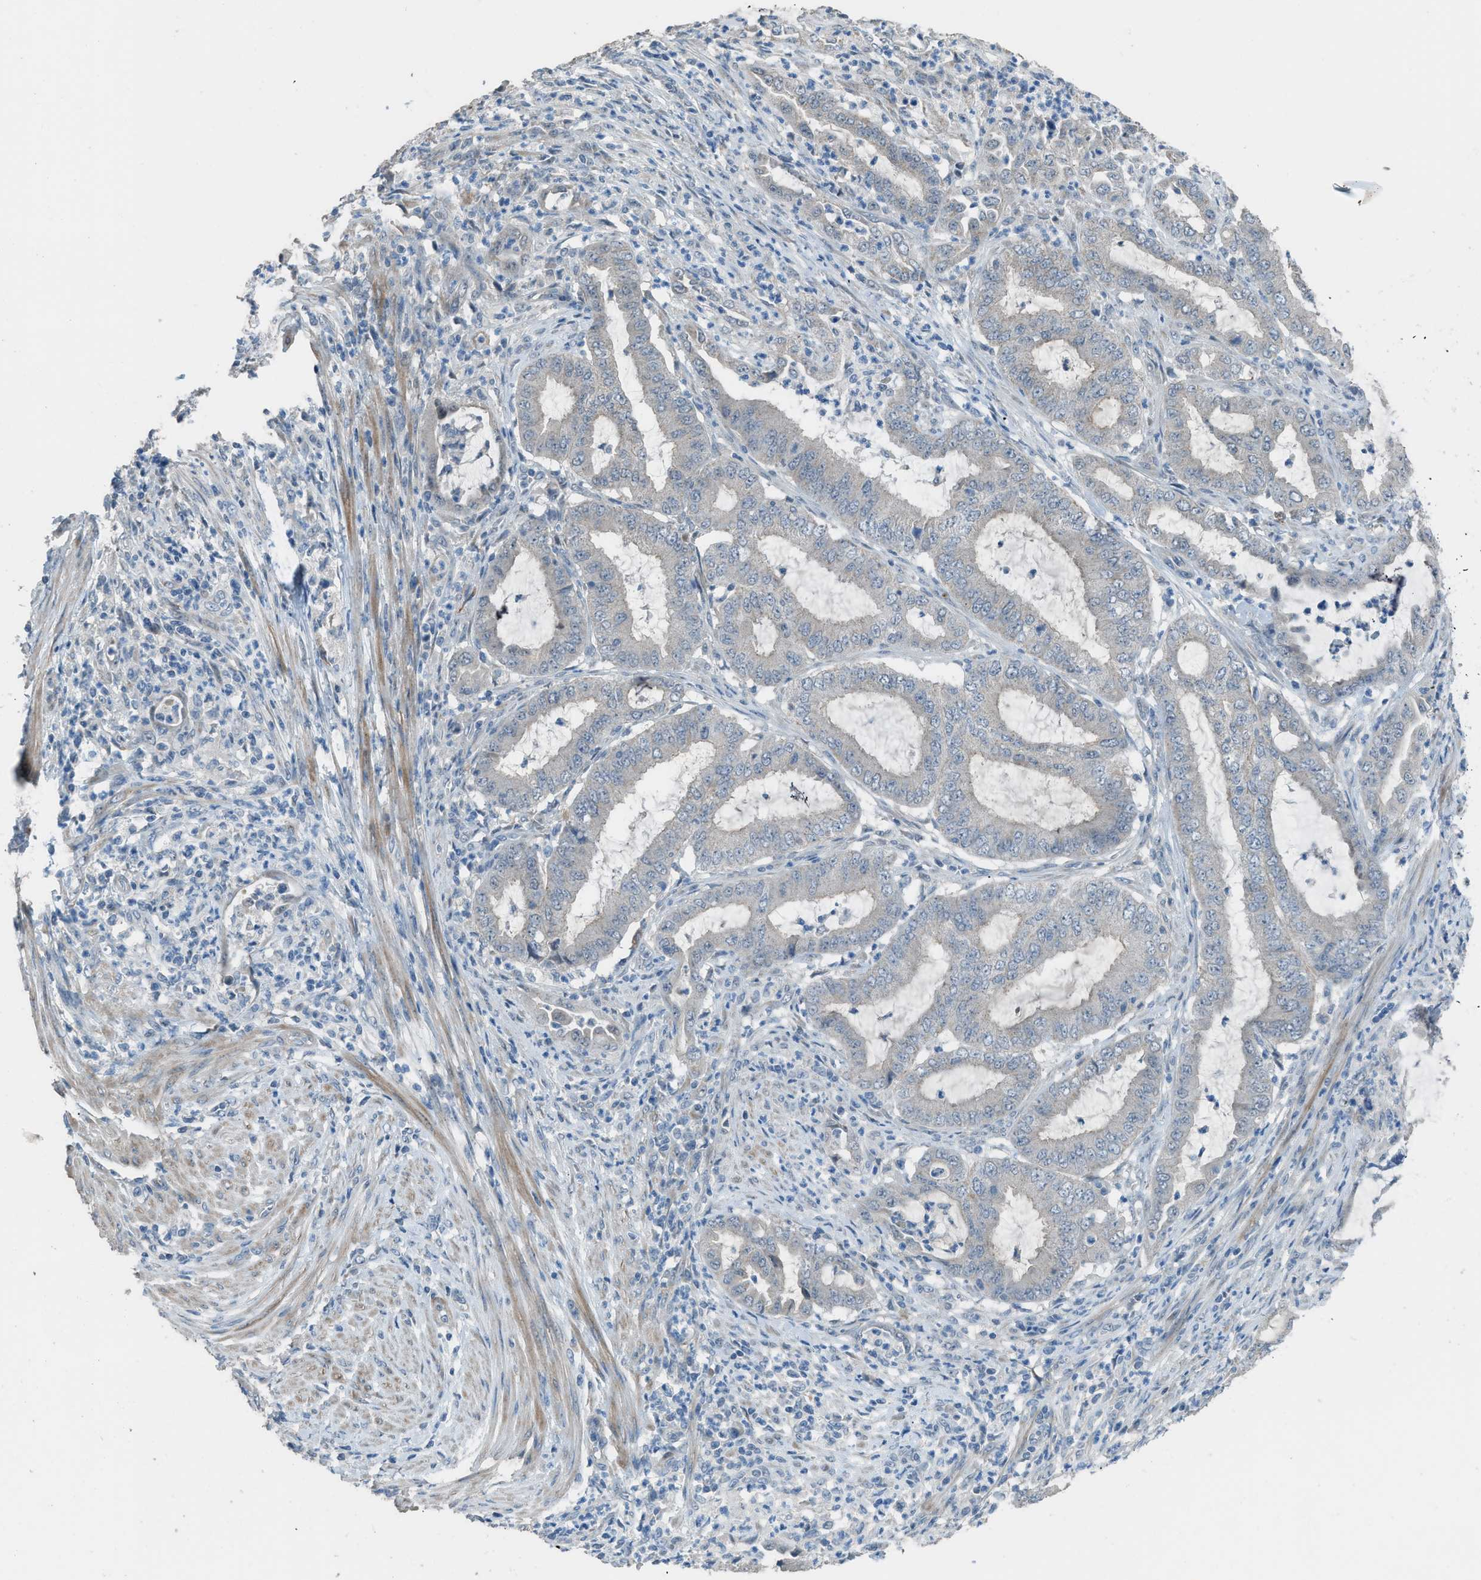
{"staining": {"intensity": "negative", "quantity": "none", "location": "none"}, "tissue": "endometrial cancer", "cell_type": "Tumor cells", "image_type": "cancer", "snomed": [{"axis": "morphology", "description": "Adenocarcinoma, NOS"}, {"axis": "topography", "description": "Endometrium"}], "caption": "Immunohistochemical staining of endometrial adenocarcinoma displays no significant staining in tumor cells.", "gene": "TIMD4", "patient": {"sex": "female", "age": 70}}